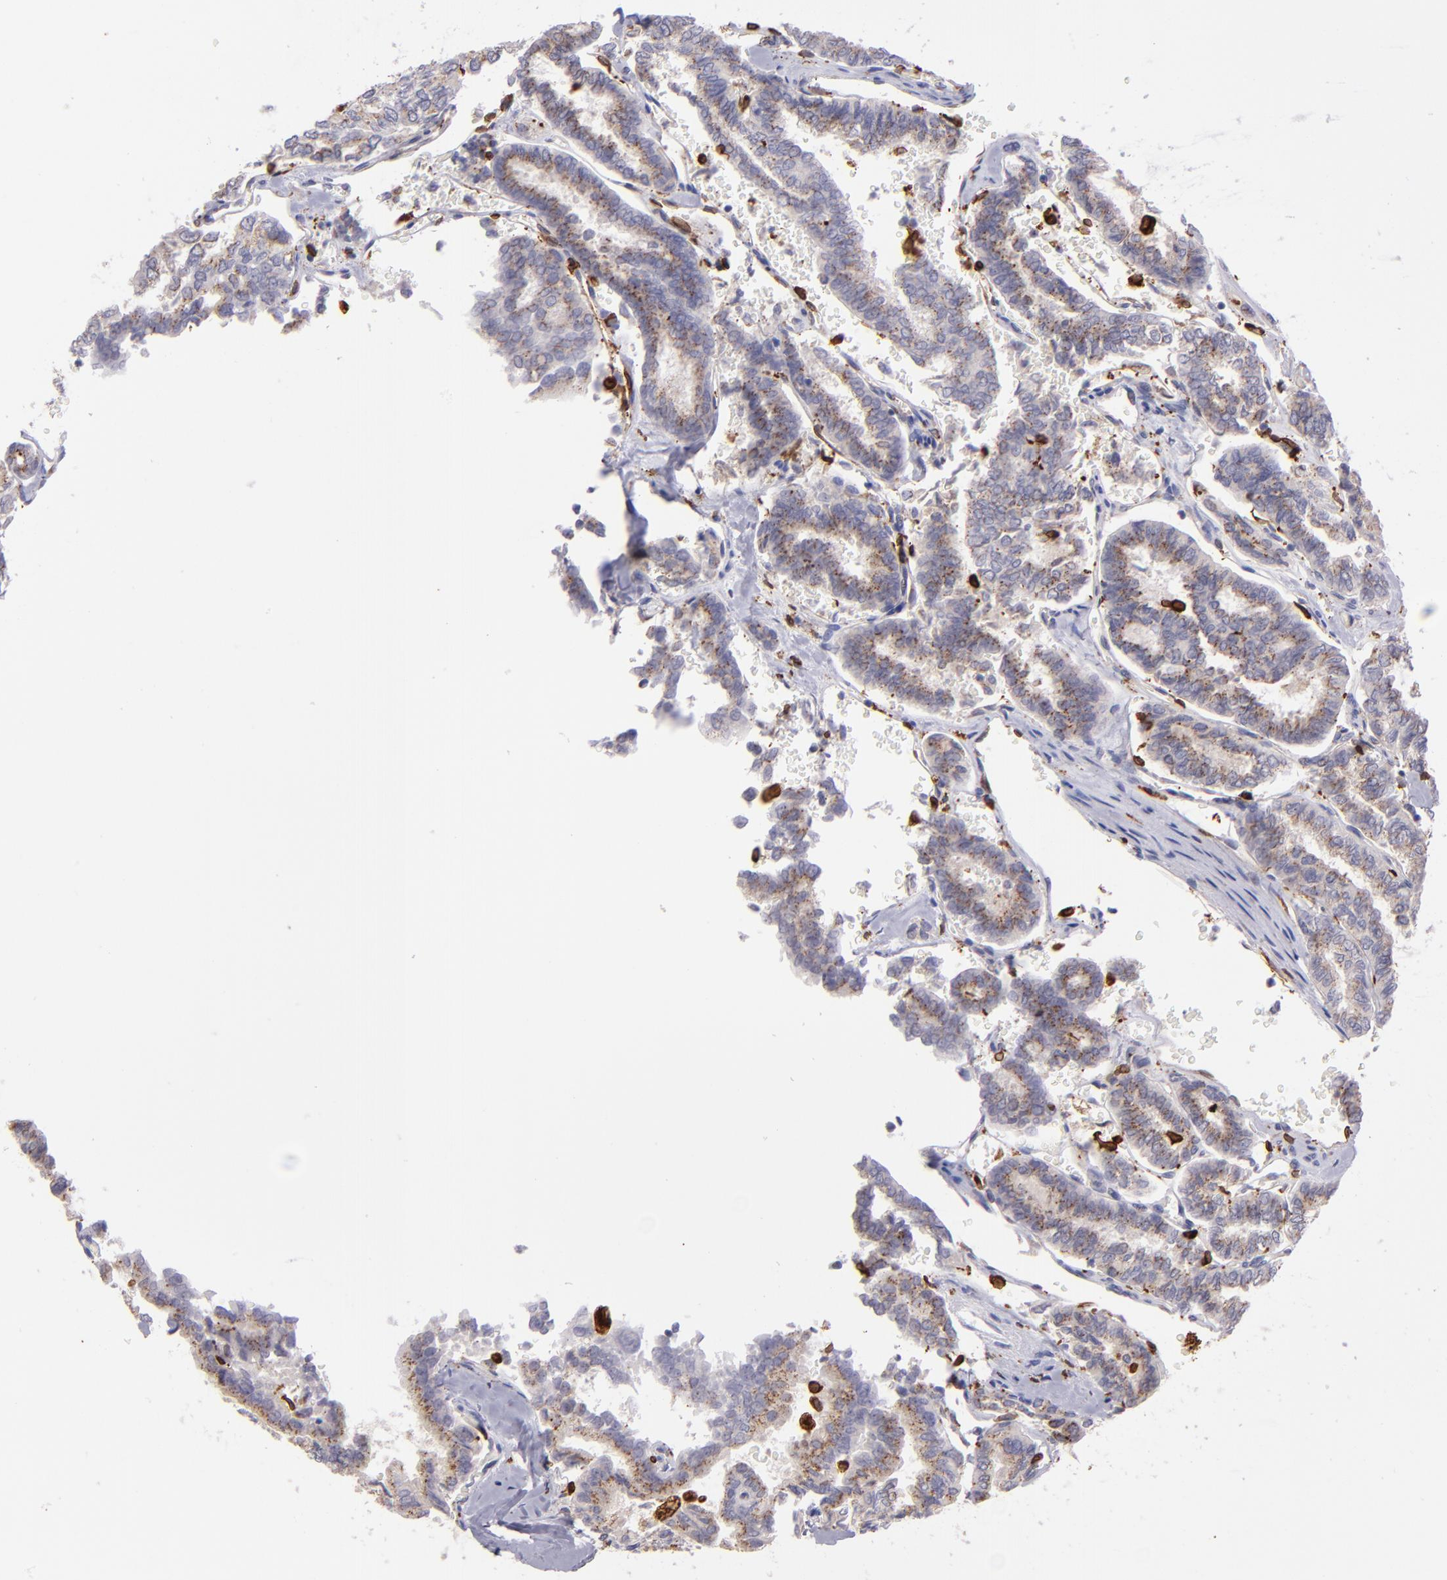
{"staining": {"intensity": "moderate", "quantity": ">75%", "location": "cytoplasmic/membranous"}, "tissue": "thyroid cancer", "cell_type": "Tumor cells", "image_type": "cancer", "snomed": [{"axis": "morphology", "description": "Papillary adenocarcinoma, NOS"}, {"axis": "topography", "description": "Thyroid gland"}], "caption": "Tumor cells display medium levels of moderate cytoplasmic/membranous staining in approximately >75% of cells in human papillary adenocarcinoma (thyroid). The protein is shown in brown color, while the nuclei are stained blue.", "gene": "PTGS1", "patient": {"sex": "female", "age": 35}}